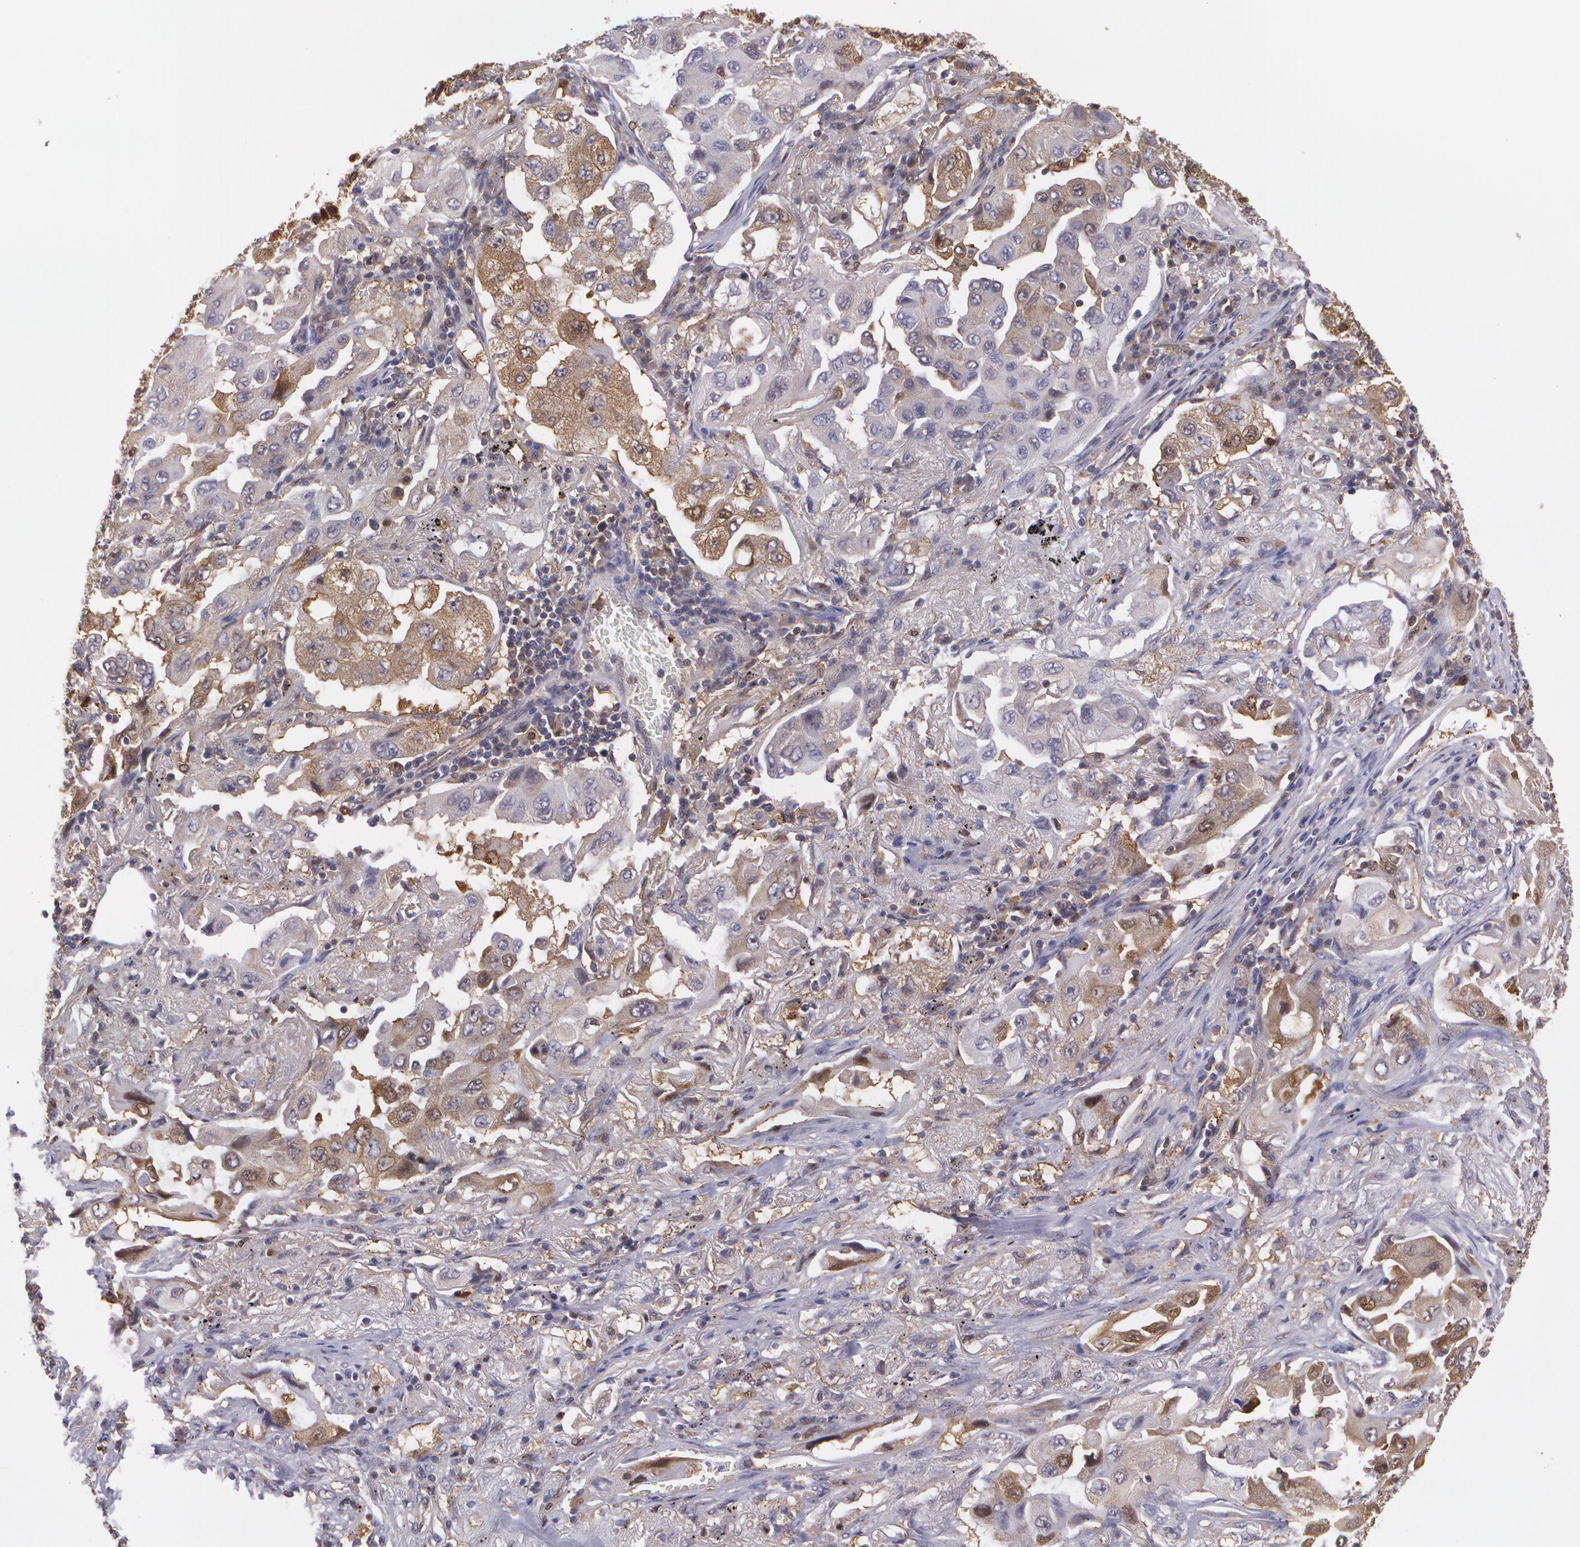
{"staining": {"intensity": "moderate", "quantity": ">75%", "location": "cytoplasmic/membranous"}, "tissue": "lung cancer", "cell_type": "Tumor cells", "image_type": "cancer", "snomed": [{"axis": "morphology", "description": "Adenocarcinoma, NOS"}, {"axis": "topography", "description": "Lung"}], "caption": "A high-resolution histopathology image shows IHC staining of adenocarcinoma (lung), which displays moderate cytoplasmic/membranous positivity in approximately >75% of tumor cells. (Brightfield microscopy of DAB IHC at high magnification).", "gene": "HSPH1", "patient": {"sex": "female", "age": 65}}